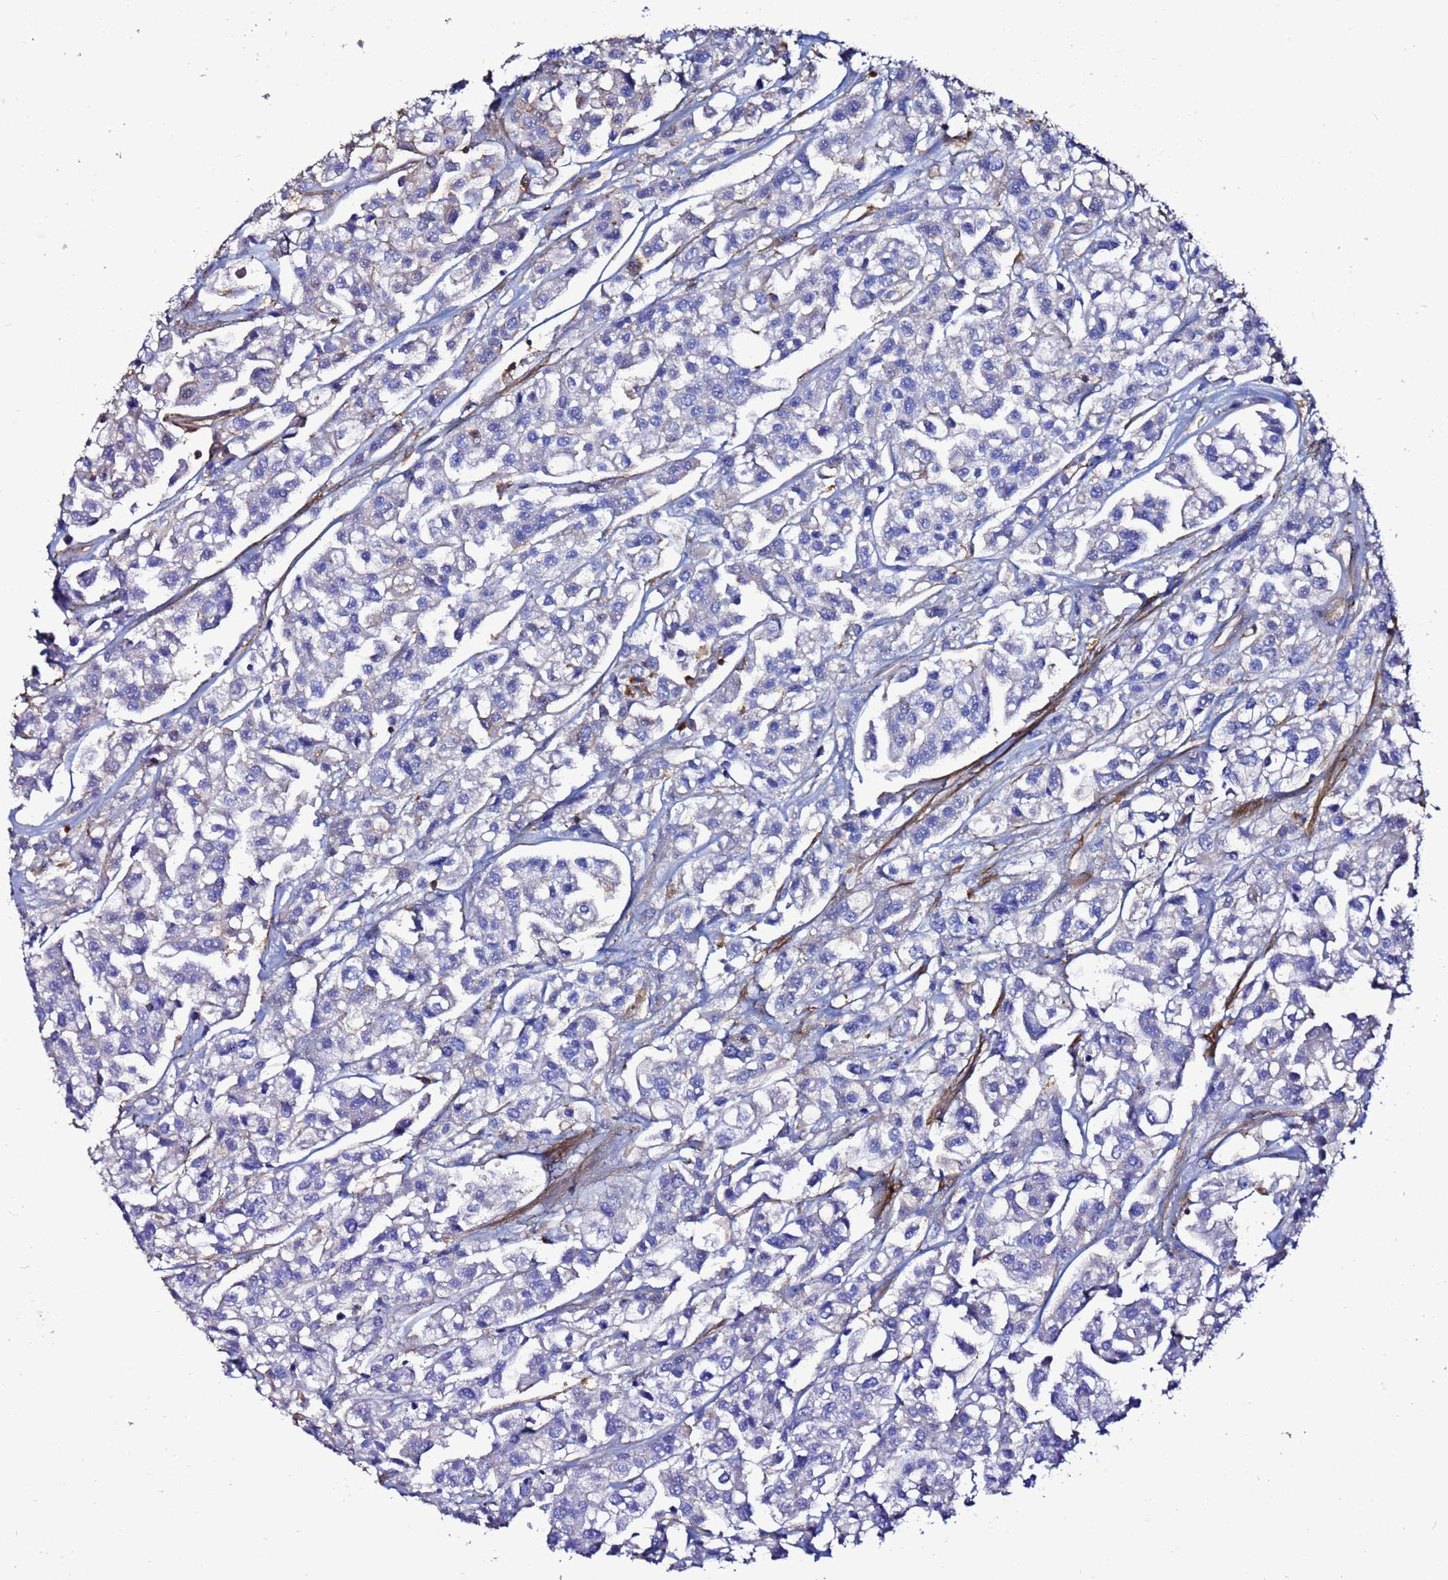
{"staining": {"intensity": "negative", "quantity": "none", "location": "none"}, "tissue": "urothelial cancer", "cell_type": "Tumor cells", "image_type": "cancer", "snomed": [{"axis": "morphology", "description": "Urothelial carcinoma, High grade"}, {"axis": "topography", "description": "Urinary bladder"}], "caption": "Immunohistochemical staining of urothelial cancer reveals no significant expression in tumor cells.", "gene": "ACTB", "patient": {"sex": "male", "age": 67}}